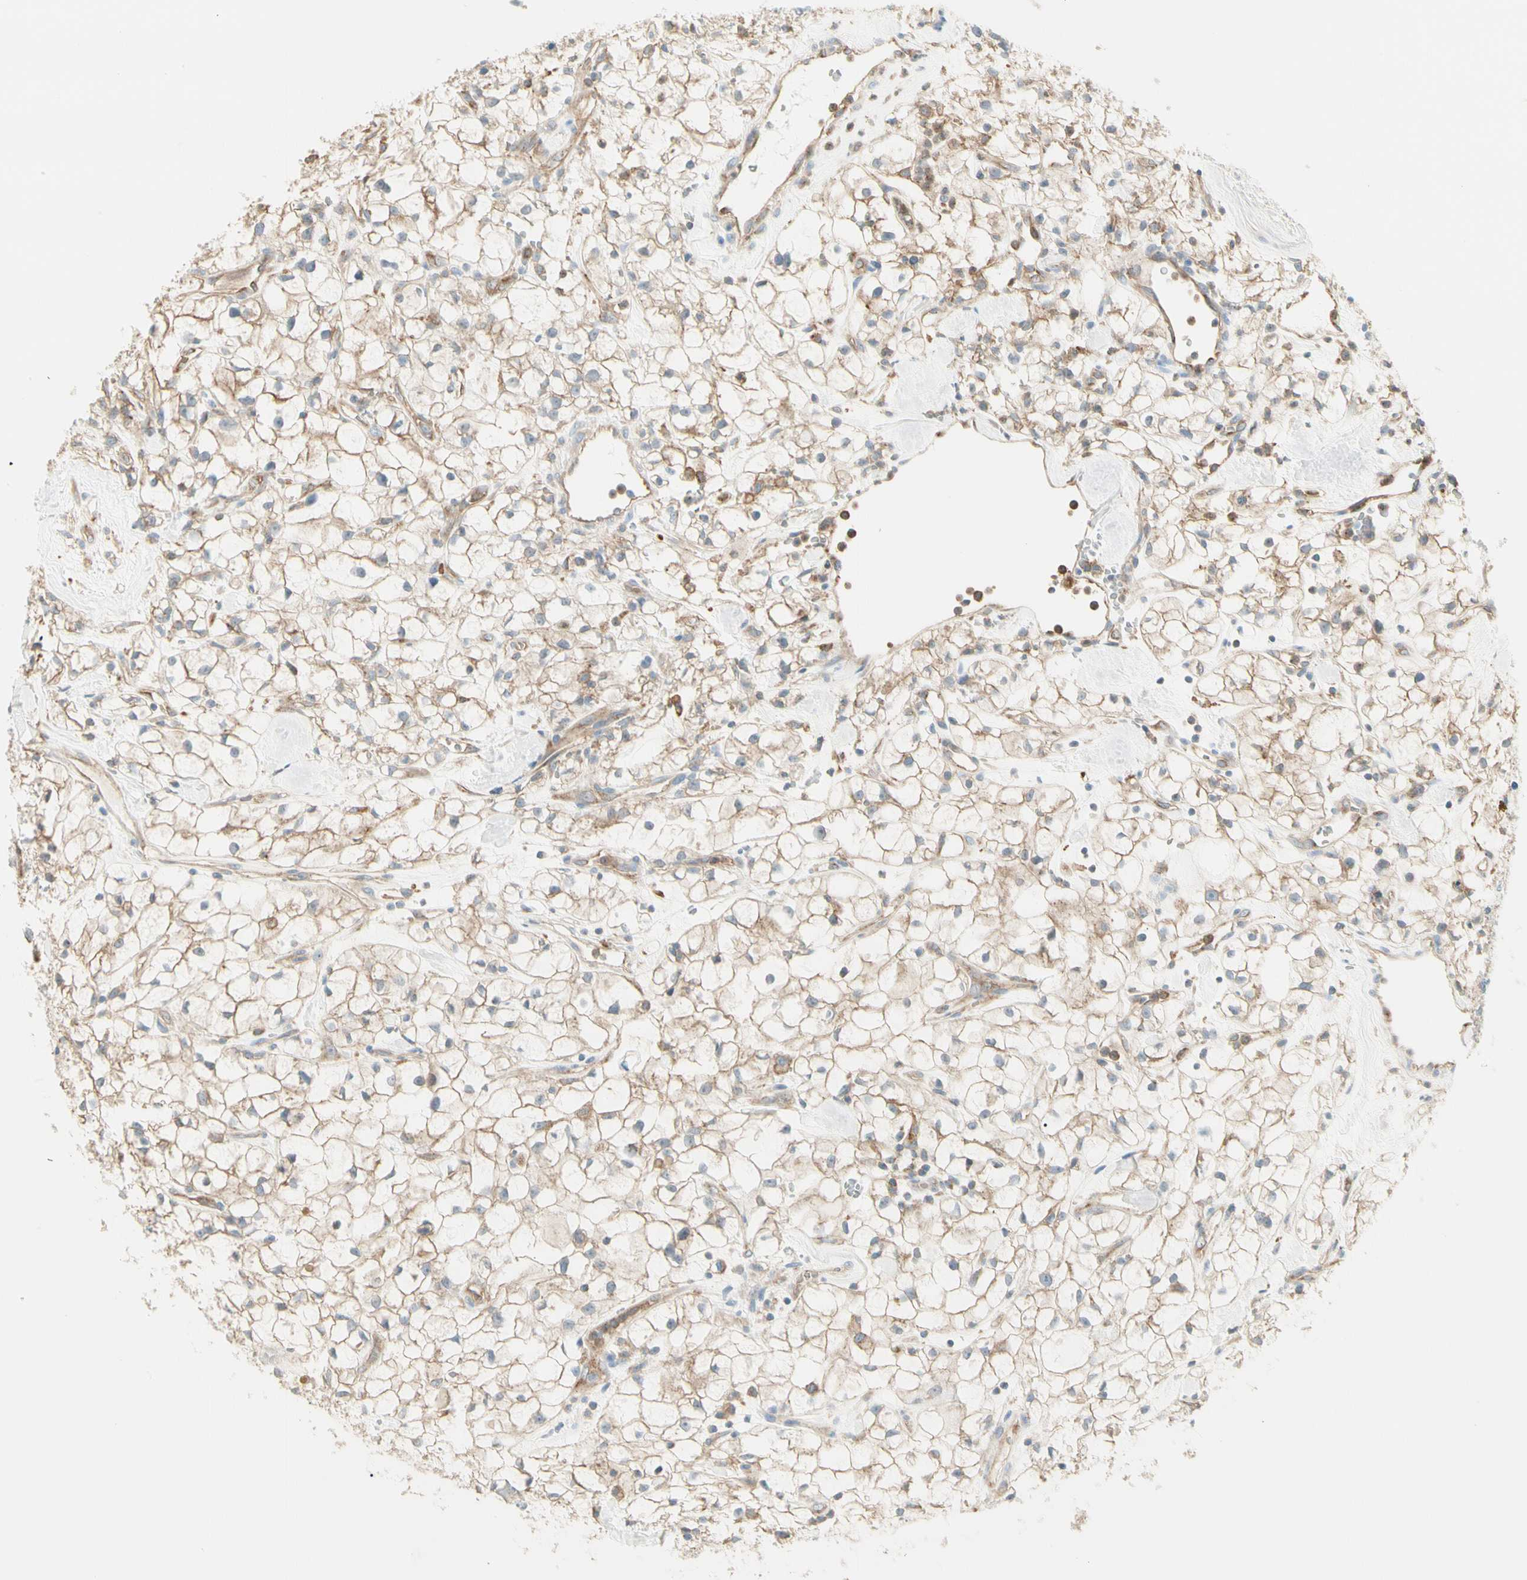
{"staining": {"intensity": "weak", "quantity": ">75%", "location": "cytoplasmic/membranous"}, "tissue": "renal cancer", "cell_type": "Tumor cells", "image_type": "cancer", "snomed": [{"axis": "morphology", "description": "Adenocarcinoma, NOS"}, {"axis": "topography", "description": "Kidney"}], "caption": "Renal cancer was stained to show a protein in brown. There is low levels of weak cytoplasmic/membranous staining in approximately >75% of tumor cells.", "gene": "AGFG1", "patient": {"sex": "female", "age": 60}}